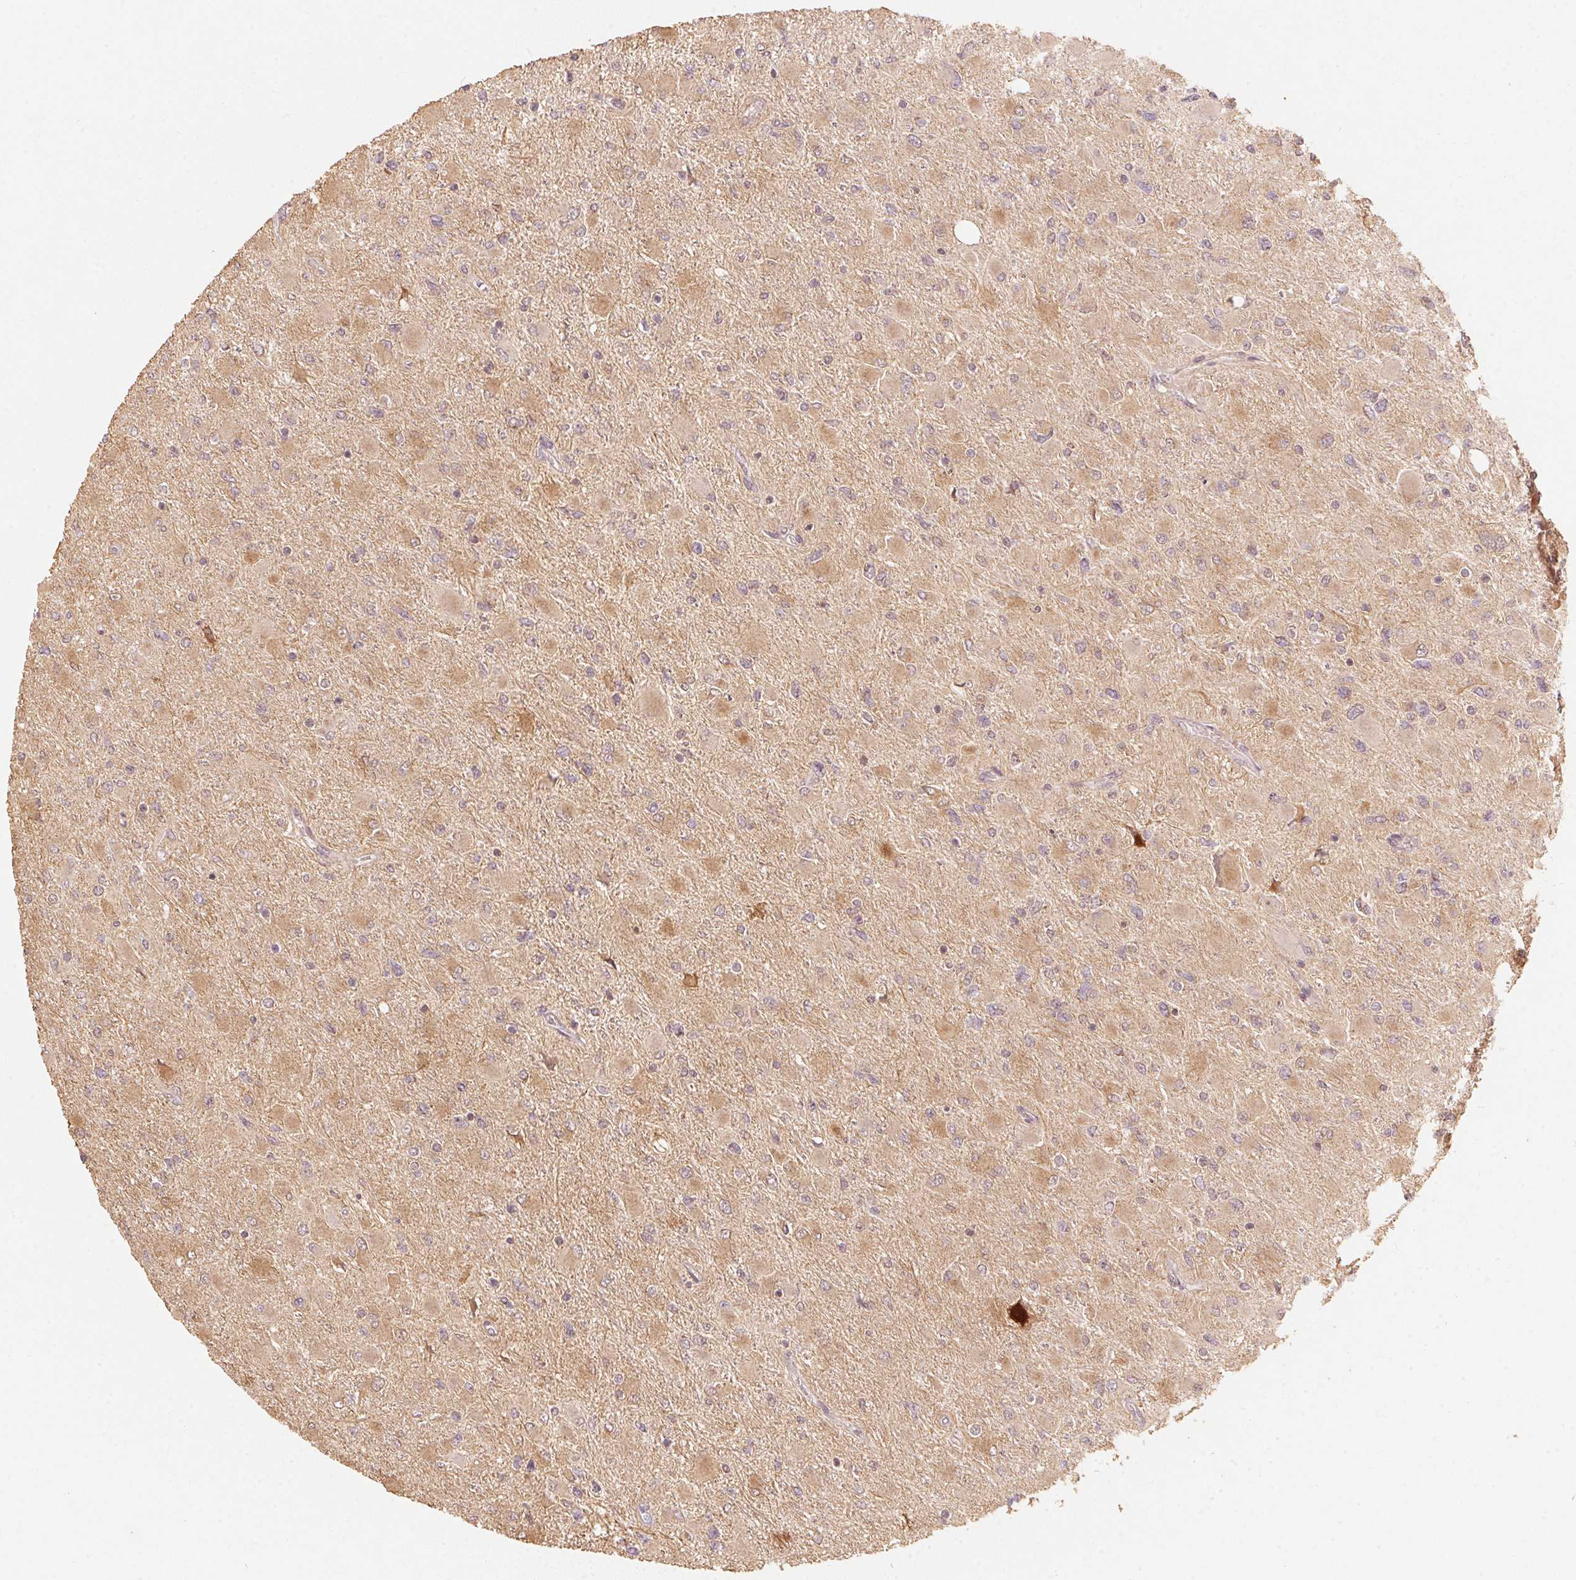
{"staining": {"intensity": "negative", "quantity": "none", "location": "none"}, "tissue": "glioma", "cell_type": "Tumor cells", "image_type": "cancer", "snomed": [{"axis": "morphology", "description": "Glioma, malignant, High grade"}, {"axis": "topography", "description": "Cerebral cortex"}], "caption": "This is an immunohistochemistry (IHC) image of human malignant high-grade glioma. There is no expression in tumor cells.", "gene": "C2orf73", "patient": {"sex": "female", "age": 36}}